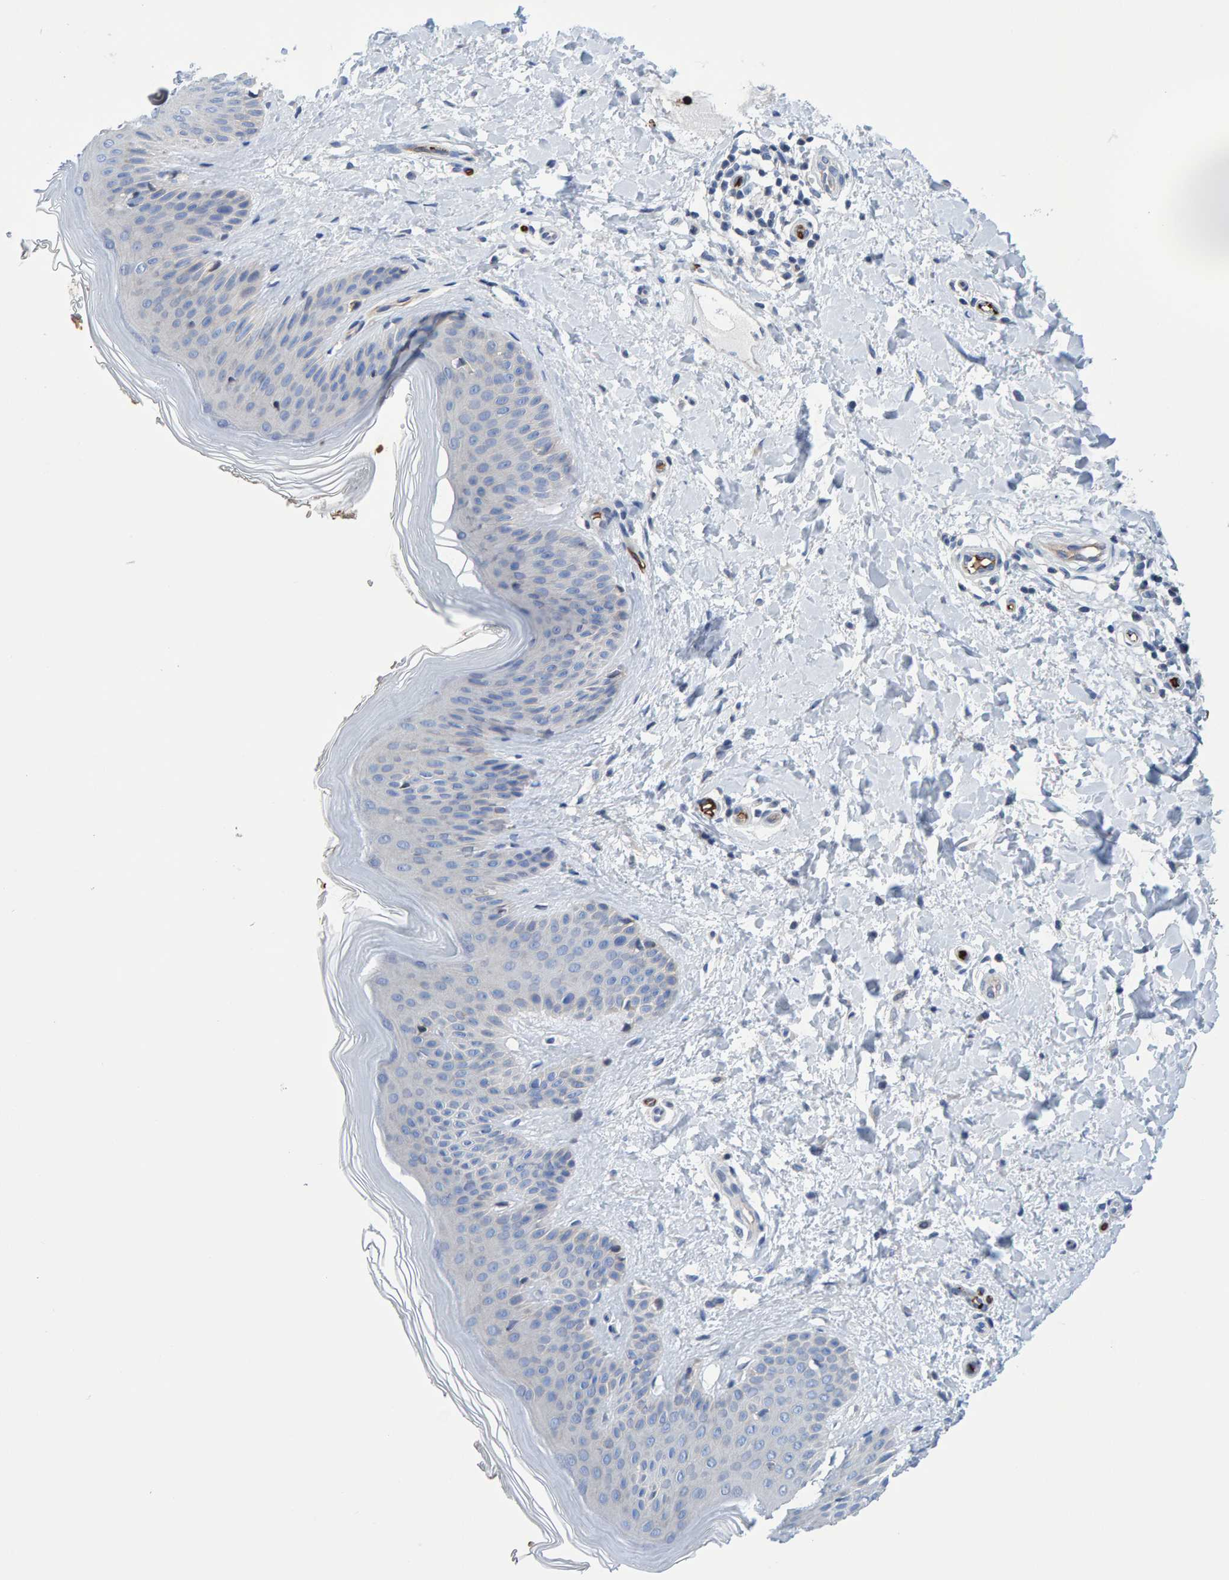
{"staining": {"intensity": "negative", "quantity": "none", "location": "none"}, "tissue": "skin", "cell_type": "Fibroblasts", "image_type": "normal", "snomed": [{"axis": "morphology", "description": "Normal tissue, NOS"}, {"axis": "morphology", "description": "Malignant melanoma, Metastatic site"}, {"axis": "topography", "description": "Skin"}], "caption": "The photomicrograph exhibits no significant positivity in fibroblasts of skin. (DAB immunohistochemistry with hematoxylin counter stain).", "gene": "VPS9D1", "patient": {"sex": "male", "age": 41}}